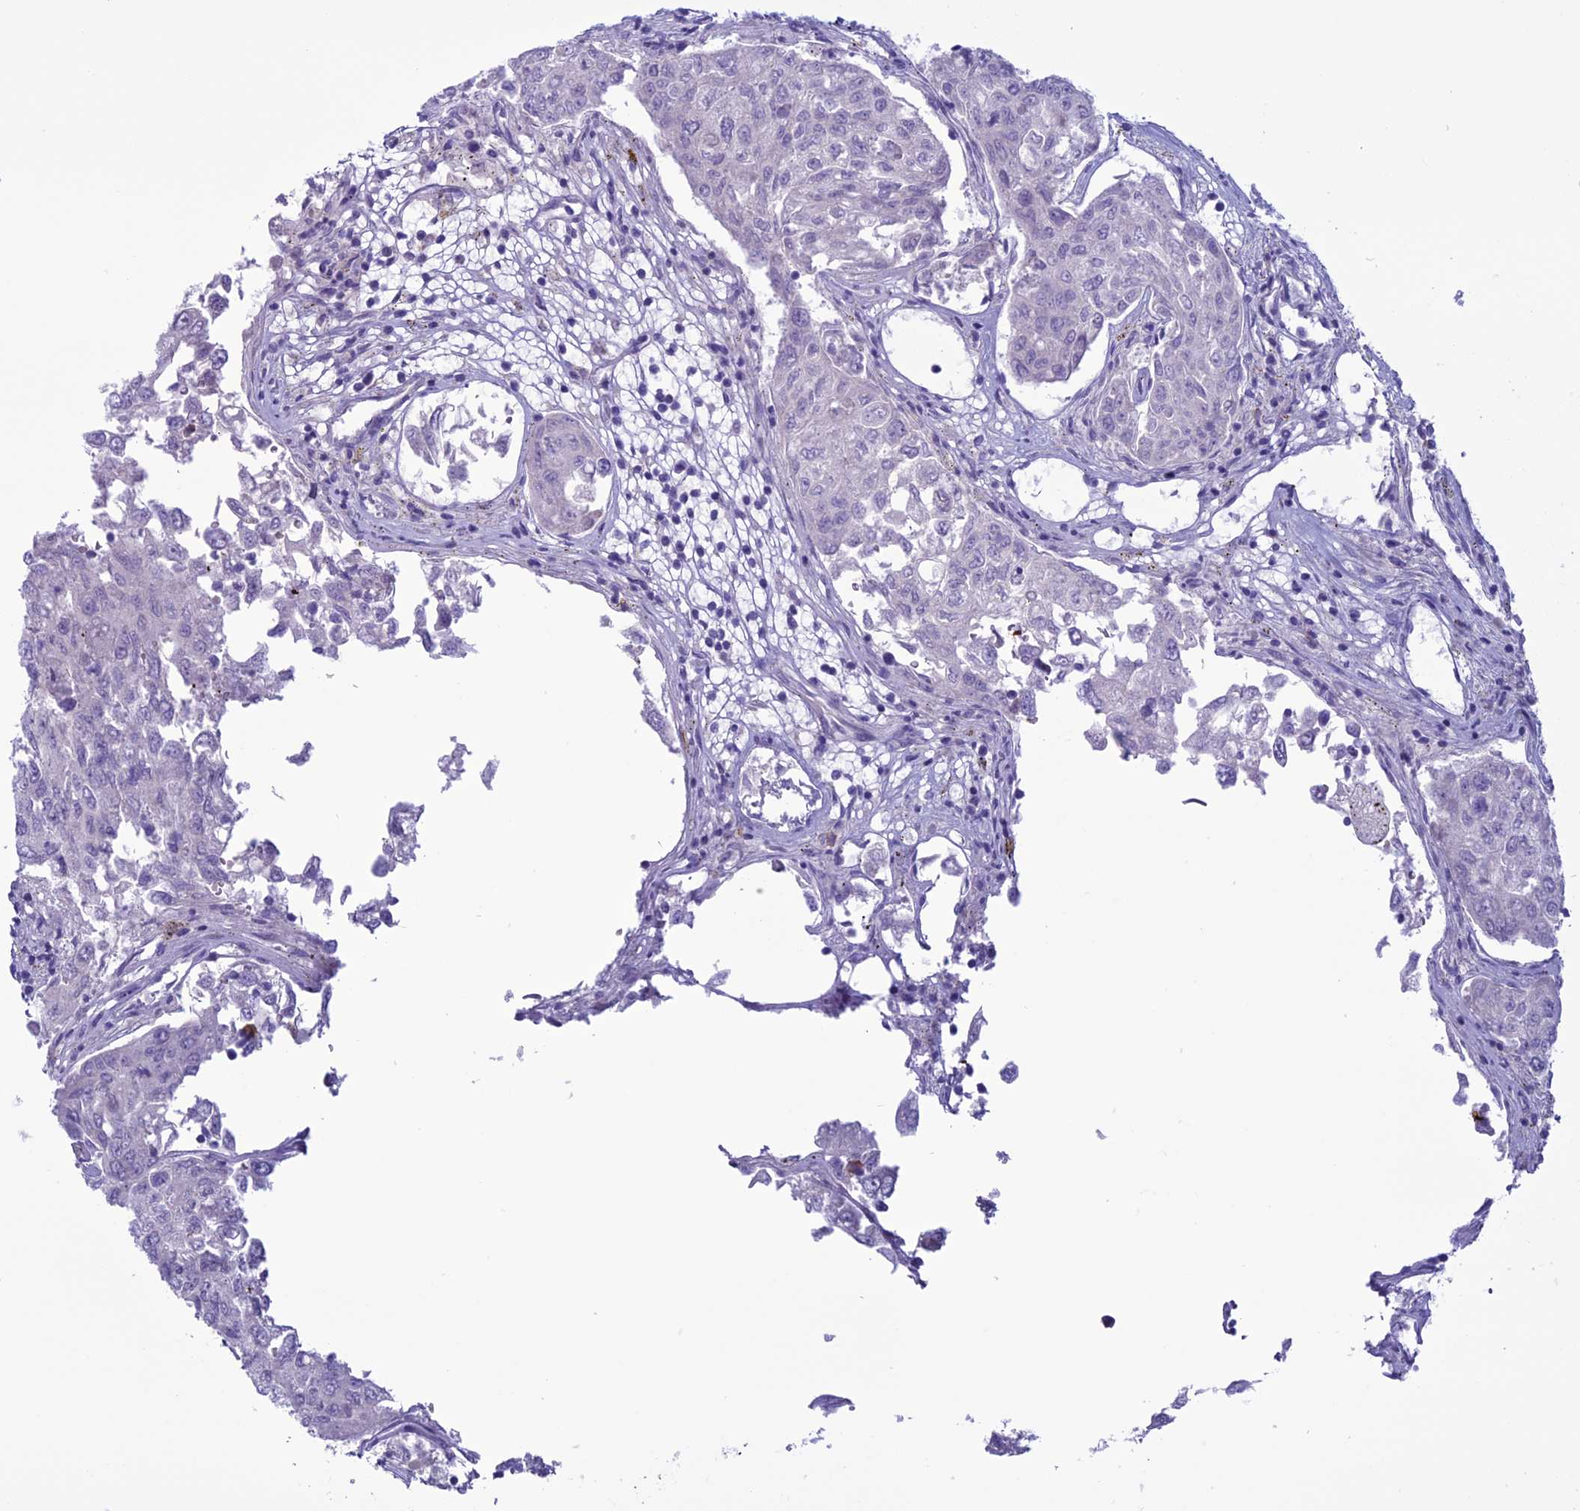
{"staining": {"intensity": "negative", "quantity": "none", "location": "none"}, "tissue": "urothelial cancer", "cell_type": "Tumor cells", "image_type": "cancer", "snomed": [{"axis": "morphology", "description": "Urothelial carcinoma, High grade"}, {"axis": "topography", "description": "Lymph node"}, {"axis": "topography", "description": "Urinary bladder"}], "caption": "The micrograph displays no significant positivity in tumor cells of urothelial carcinoma (high-grade). The staining is performed using DAB (3,3'-diaminobenzidine) brown chromogen with nuclei counter-stained in using hematoxylin.", "gene": "MZB1", "patient": {"sex": "male", "age": 51}}